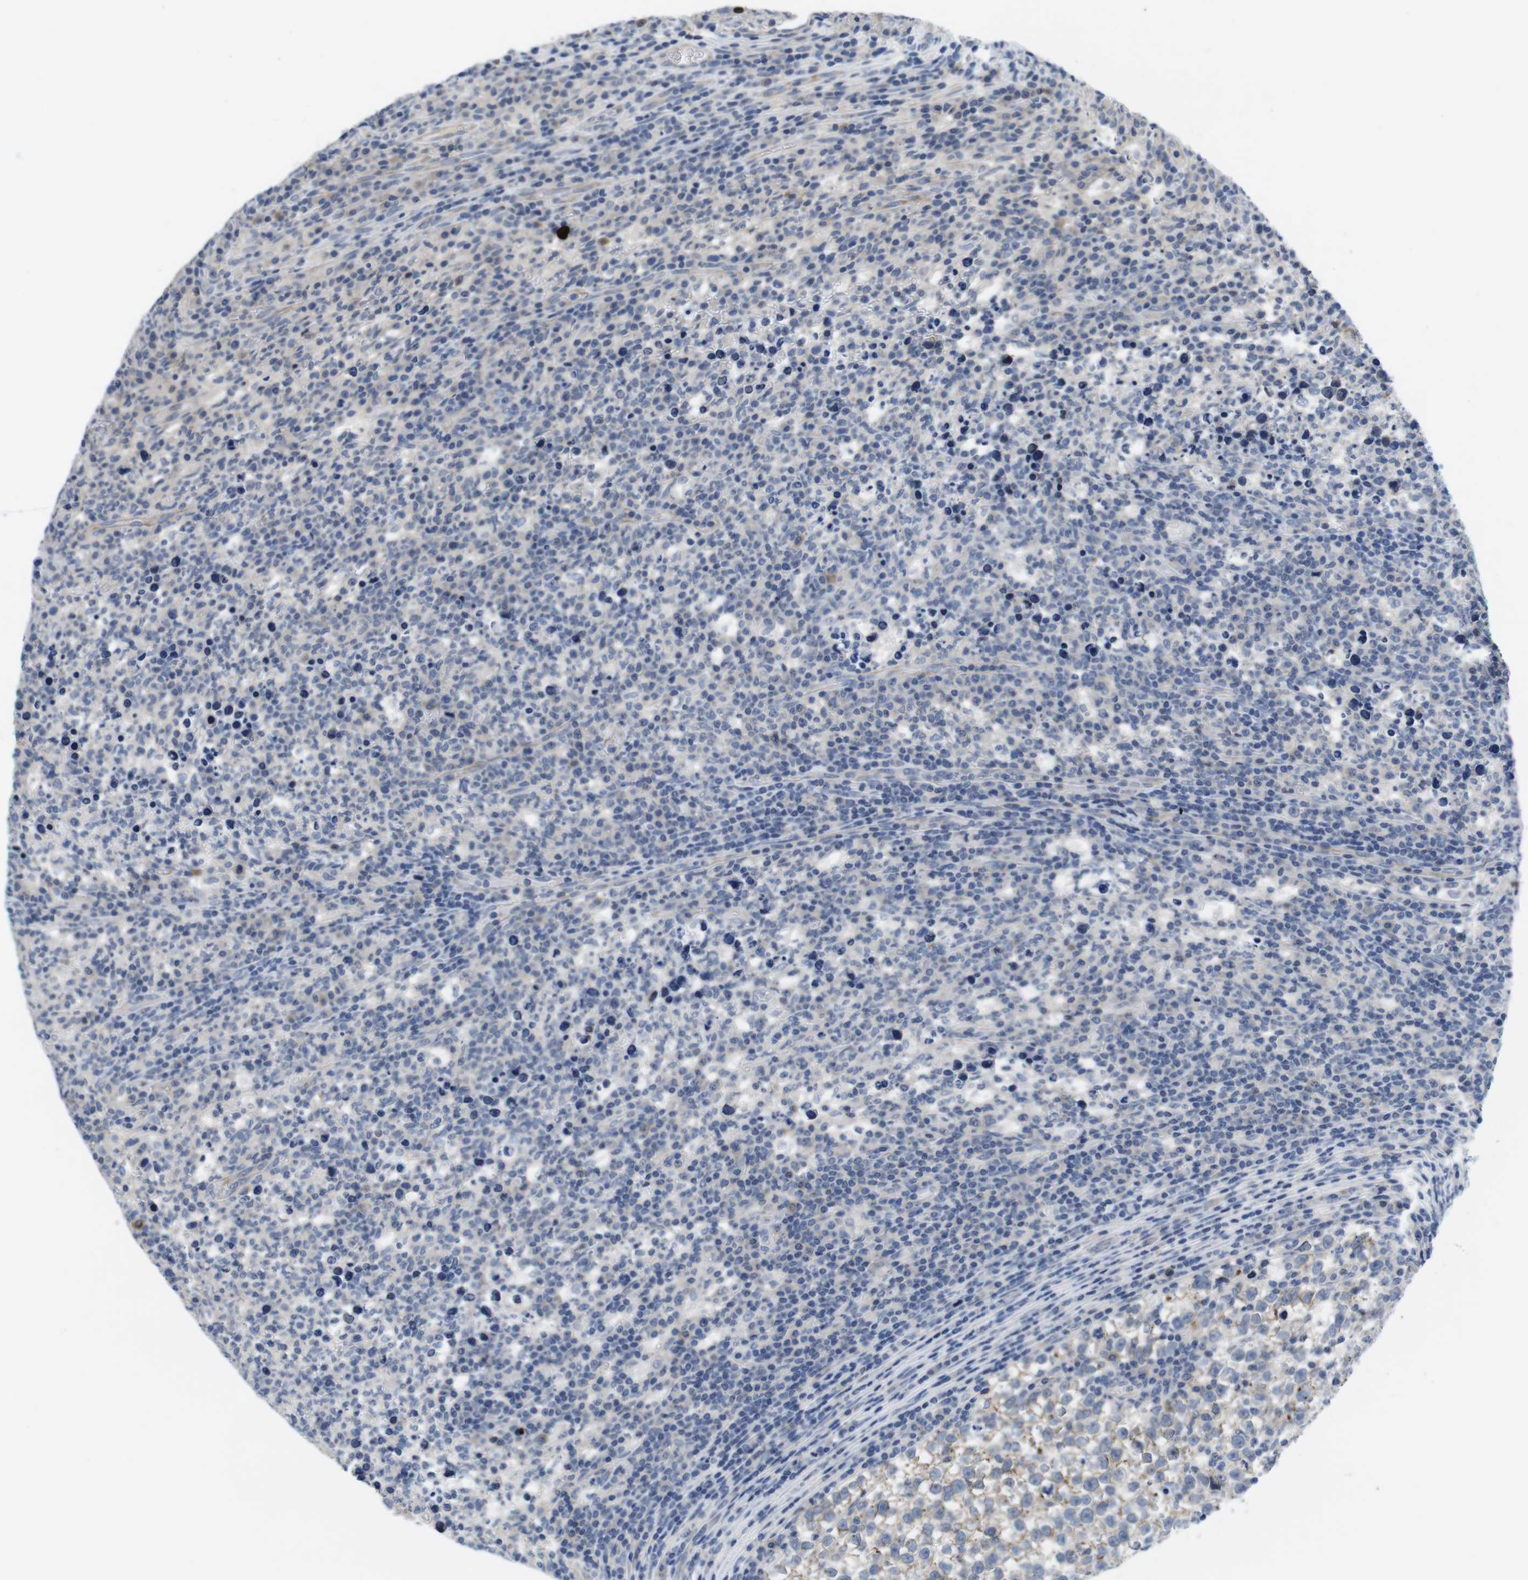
{"staining": {"intensity": "weak", "quantity": "<25%", "location": "cytoplasmic/membranous"}, "tissue": "testis cancer", "cell_type": "Tumor cells", "image_type": "cancer", "snomed": [{"axis": "morphology", "description": "Normal tissue, NOS"}, {"axis": "morphology", "description": "Seminoma, NOS"}, {"axis": "topography", "description": "Testis"}], "caption": "Immunohistochemistry (IHC) micrograph of human testis seminoma stained for a protein (brown), which reveals no positivity in tumor cells.", "gene": "SCRIB", "patient": {"sex": "male", "age": 43}}